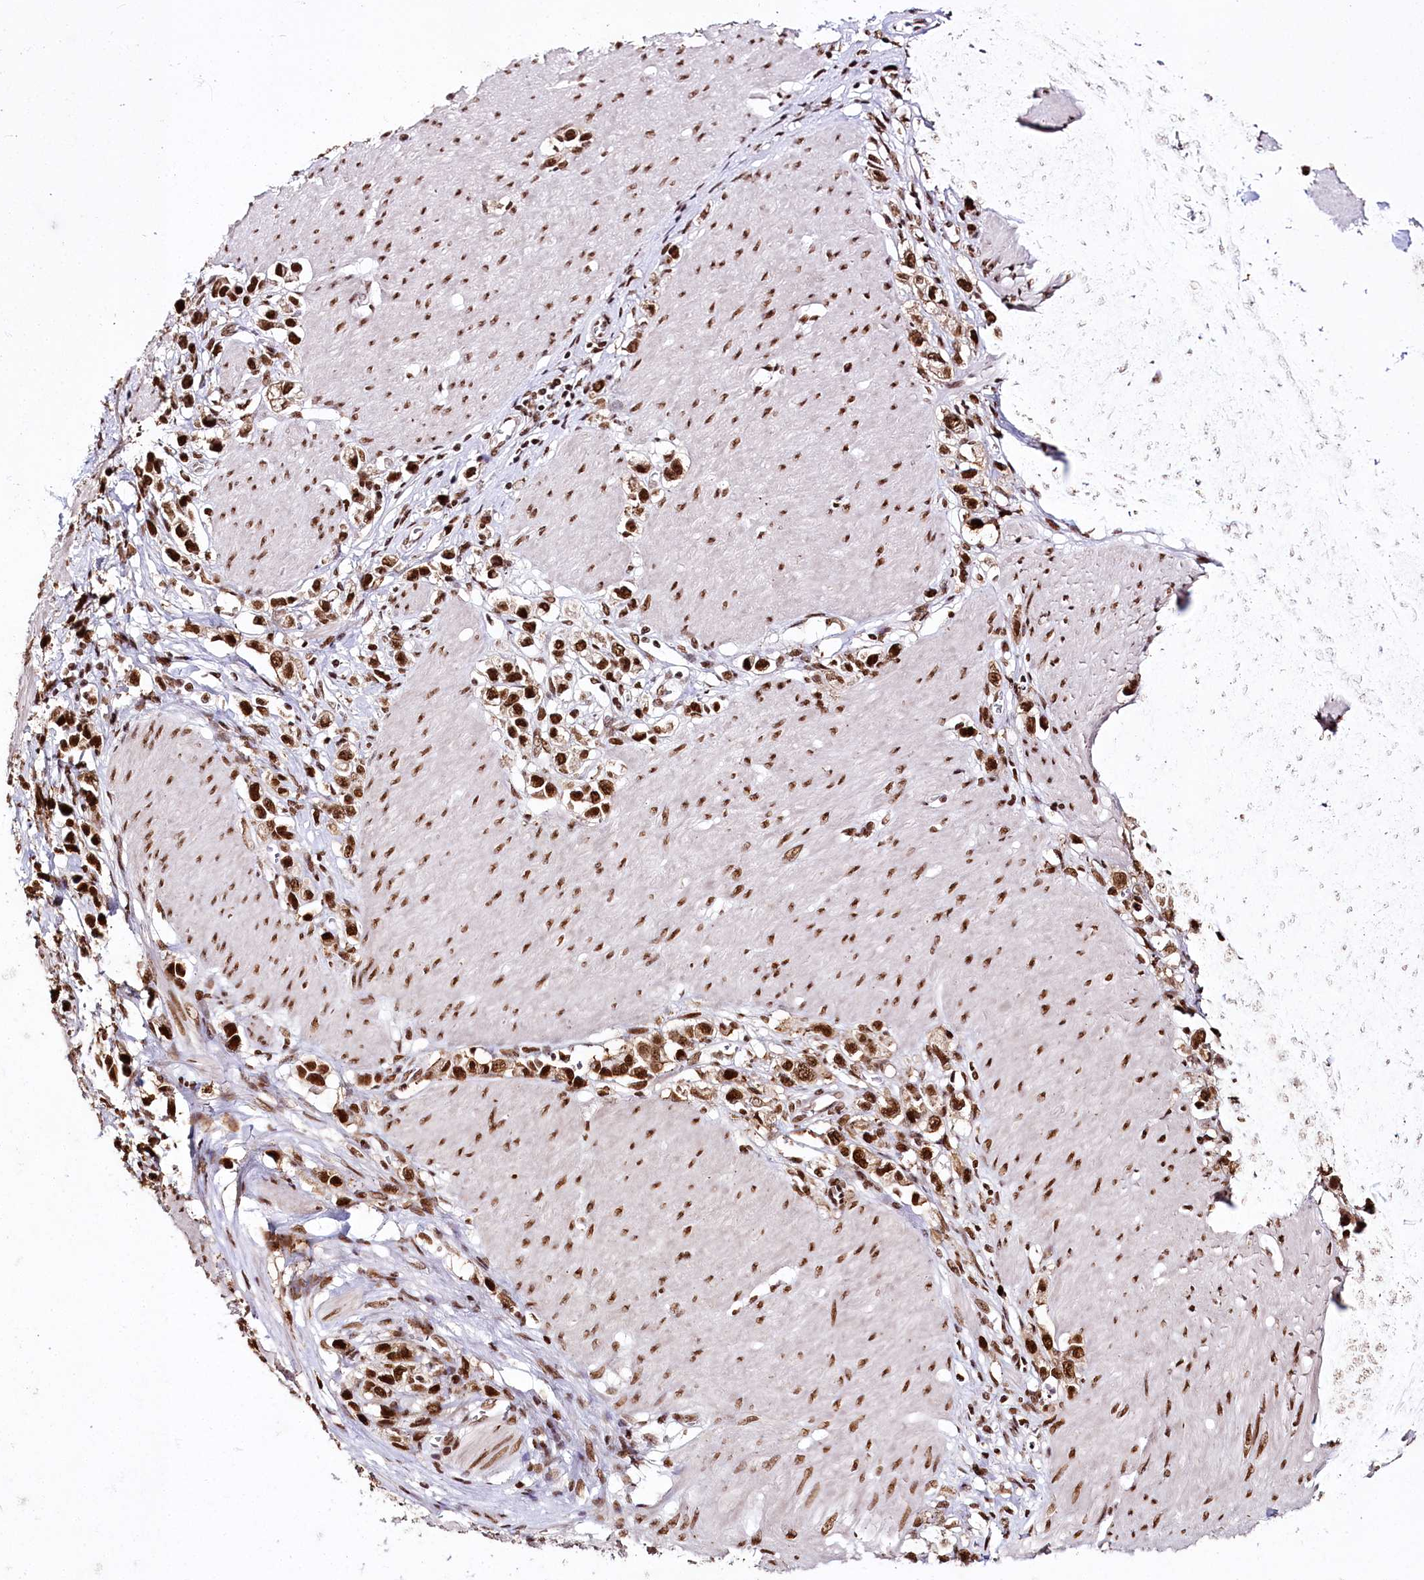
{"staining": {"intensity": "strong", "quantity": ">75%", "location": "nuclear"}, "tissue": "stomach cancer", "cell_type": "Tumor cells", "image_type": "cancer", "snomed": [{"axis": "morphology", "description": "Normal tissue, NOS"}, {"axis": "morphology", "description": "Adenocarcinoma, NOS"}, {"axis": "topography", "description": "Stomach, upper"}, {"axis": "topography", "description": "Stomach"}], "caption": "Brown immunohistochemical staining in stomach cancer (adenocarcinoma) displays strong nuclear expression in about >75% of tumor cells.", "gene": "SMARCE1", "patient": {"sex": "female", "age": 65}}